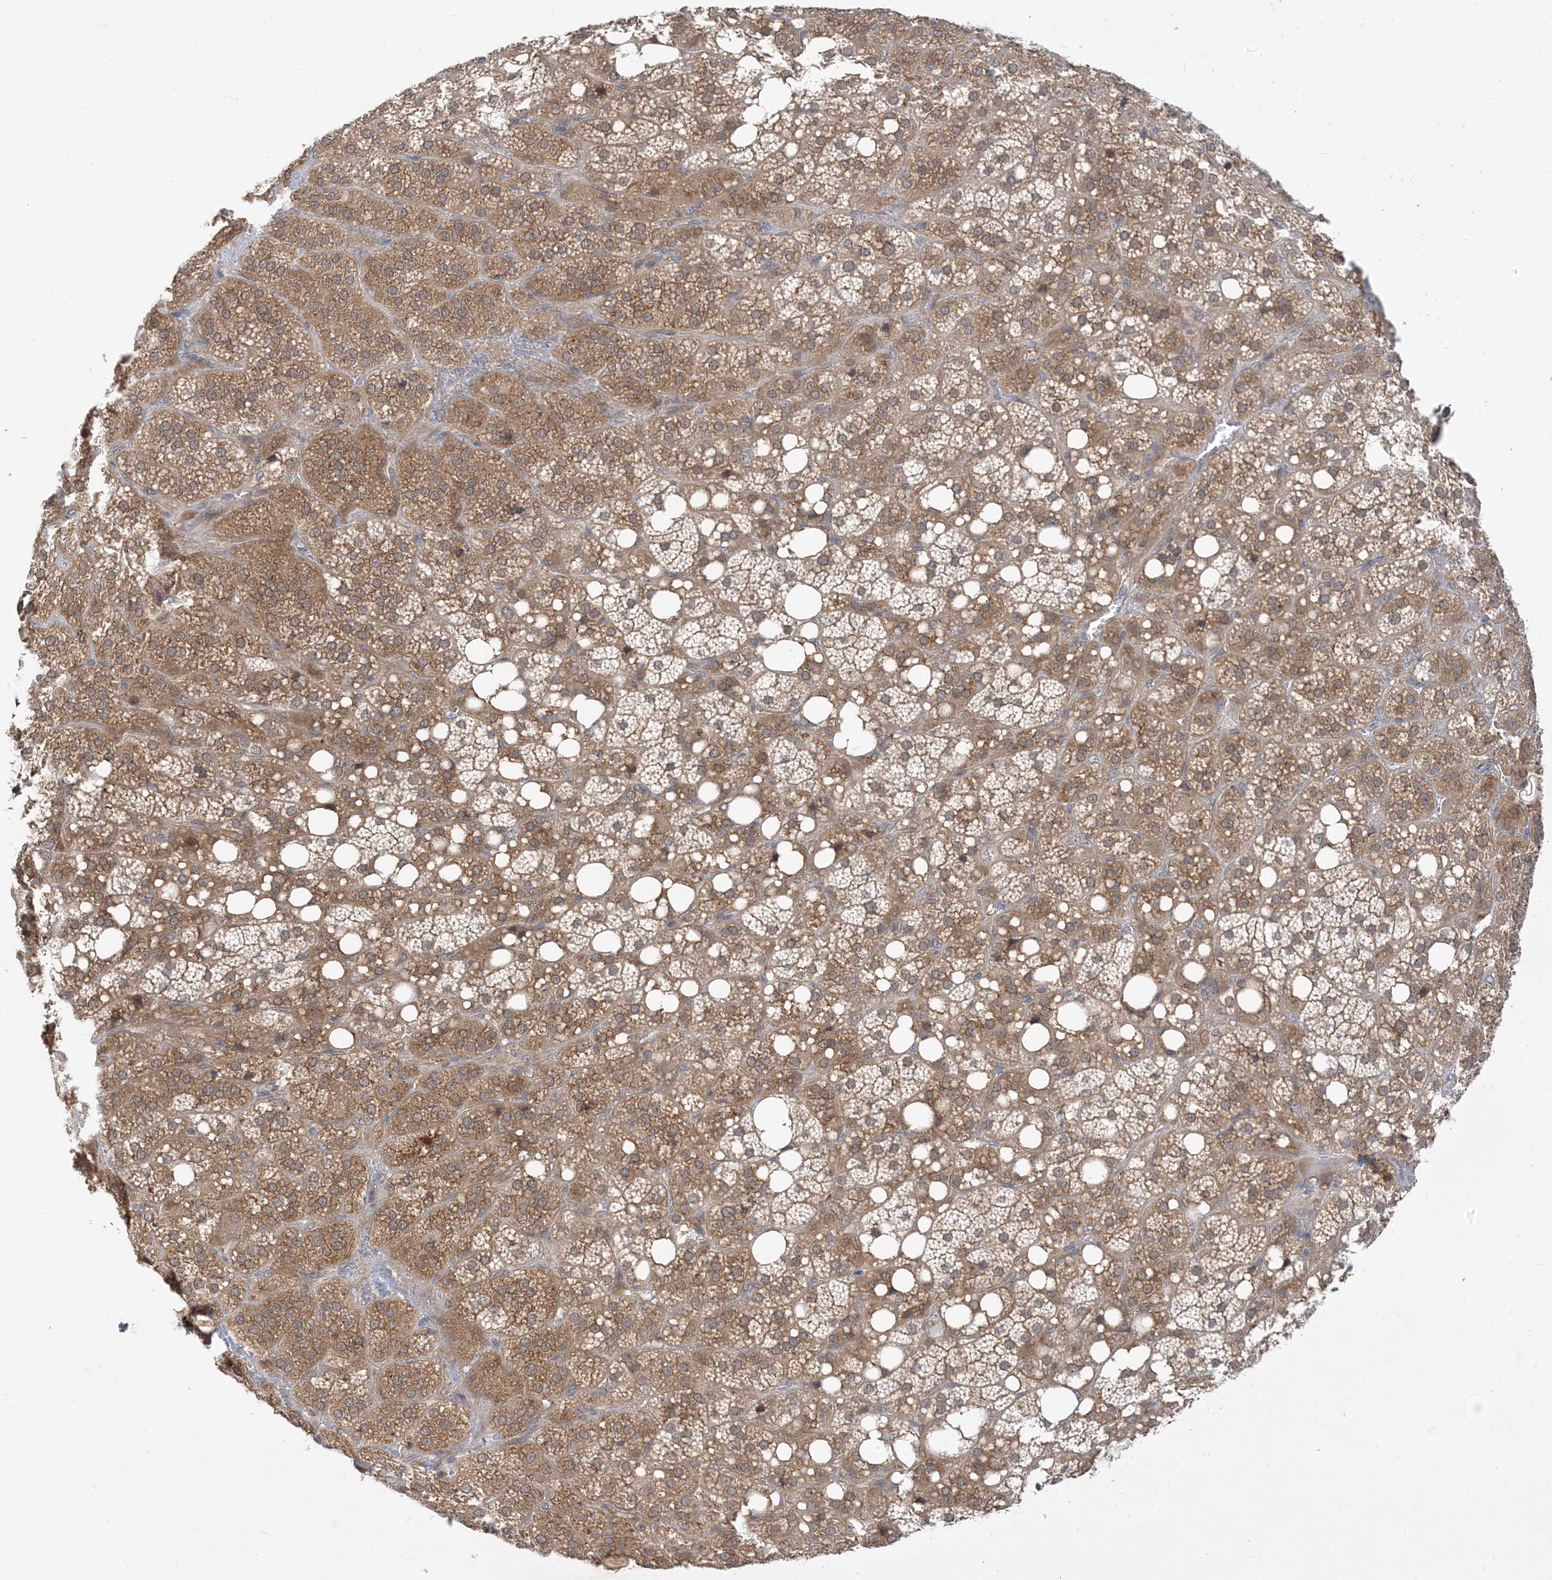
{"staining": {"intensity": "strong", "quantity": ">75%", "location": "cytoplasmic/membranous"}, "tissue": "adrenal gland", "cell_type": "Glandular cells", "image_type": "normal", "snomed": [{"axis": "morphology", "description": "Normal tissue, NOS"}, {"axis": "topography", "description": "Adrenal gland"}], "caption": "Protein staining displays strong cytoplasmic/membranous staining in about >75% of glandular cells in benign adrenal gland.", "gene": "WDR26", "patient": {"sex": "female", "age": 59}}